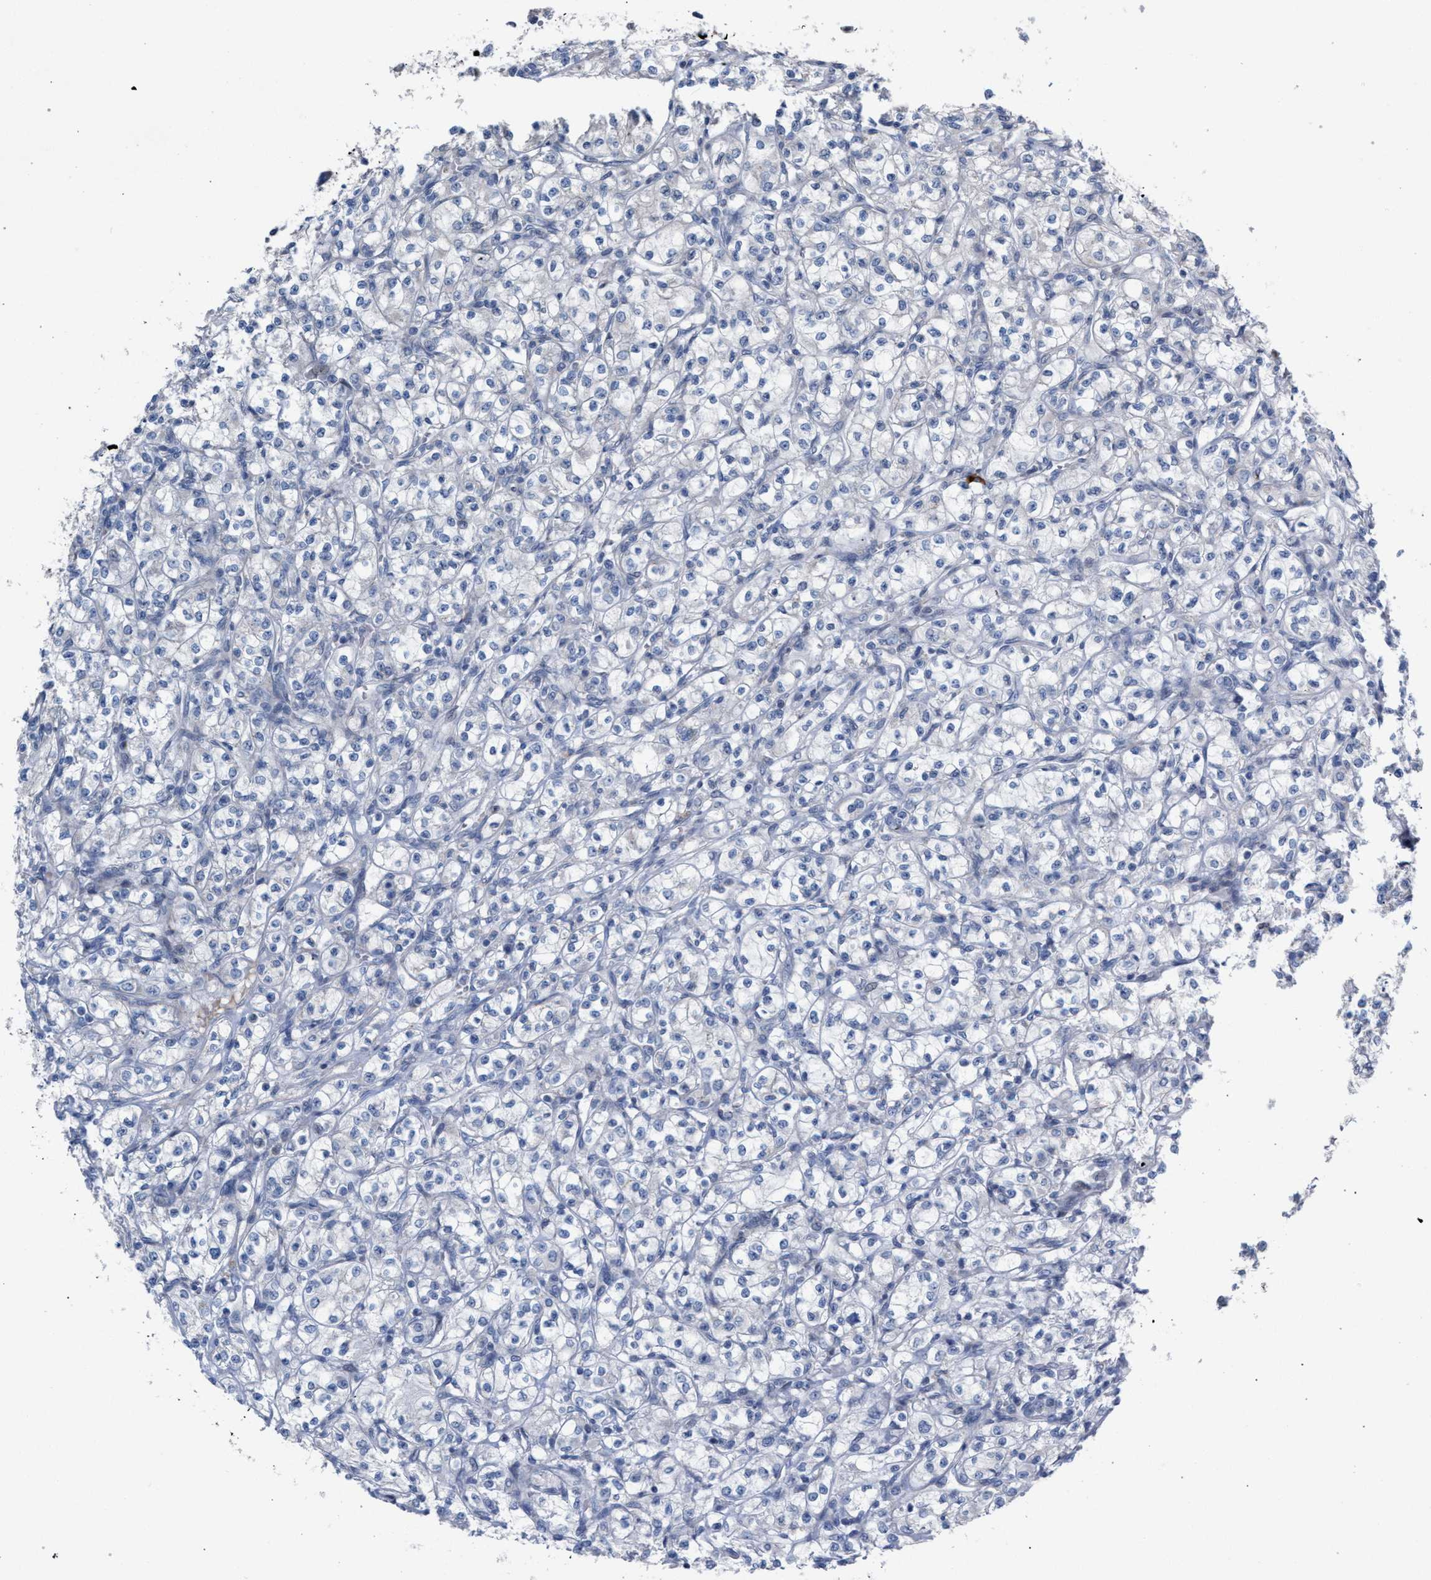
{"staining": {"intensity": "negative", "quantity": "none", "location": "none"}, "tissue": "renal cancer", "cell_type": "Tumor cells", "image_type": "cancer", "snomed": [{"axis": "morphology", "description": "Adenocarcinoma, NOS"}, {"axis": "topography", "description": "Kidney"}], "caption": "IHC photomicrograph of neoplastic tissue: renal cancer stained with DAB shows no significant protein staining in tumor cells.", "gene": "RNF135", "patient": {"sex": "male", "age": 77}}